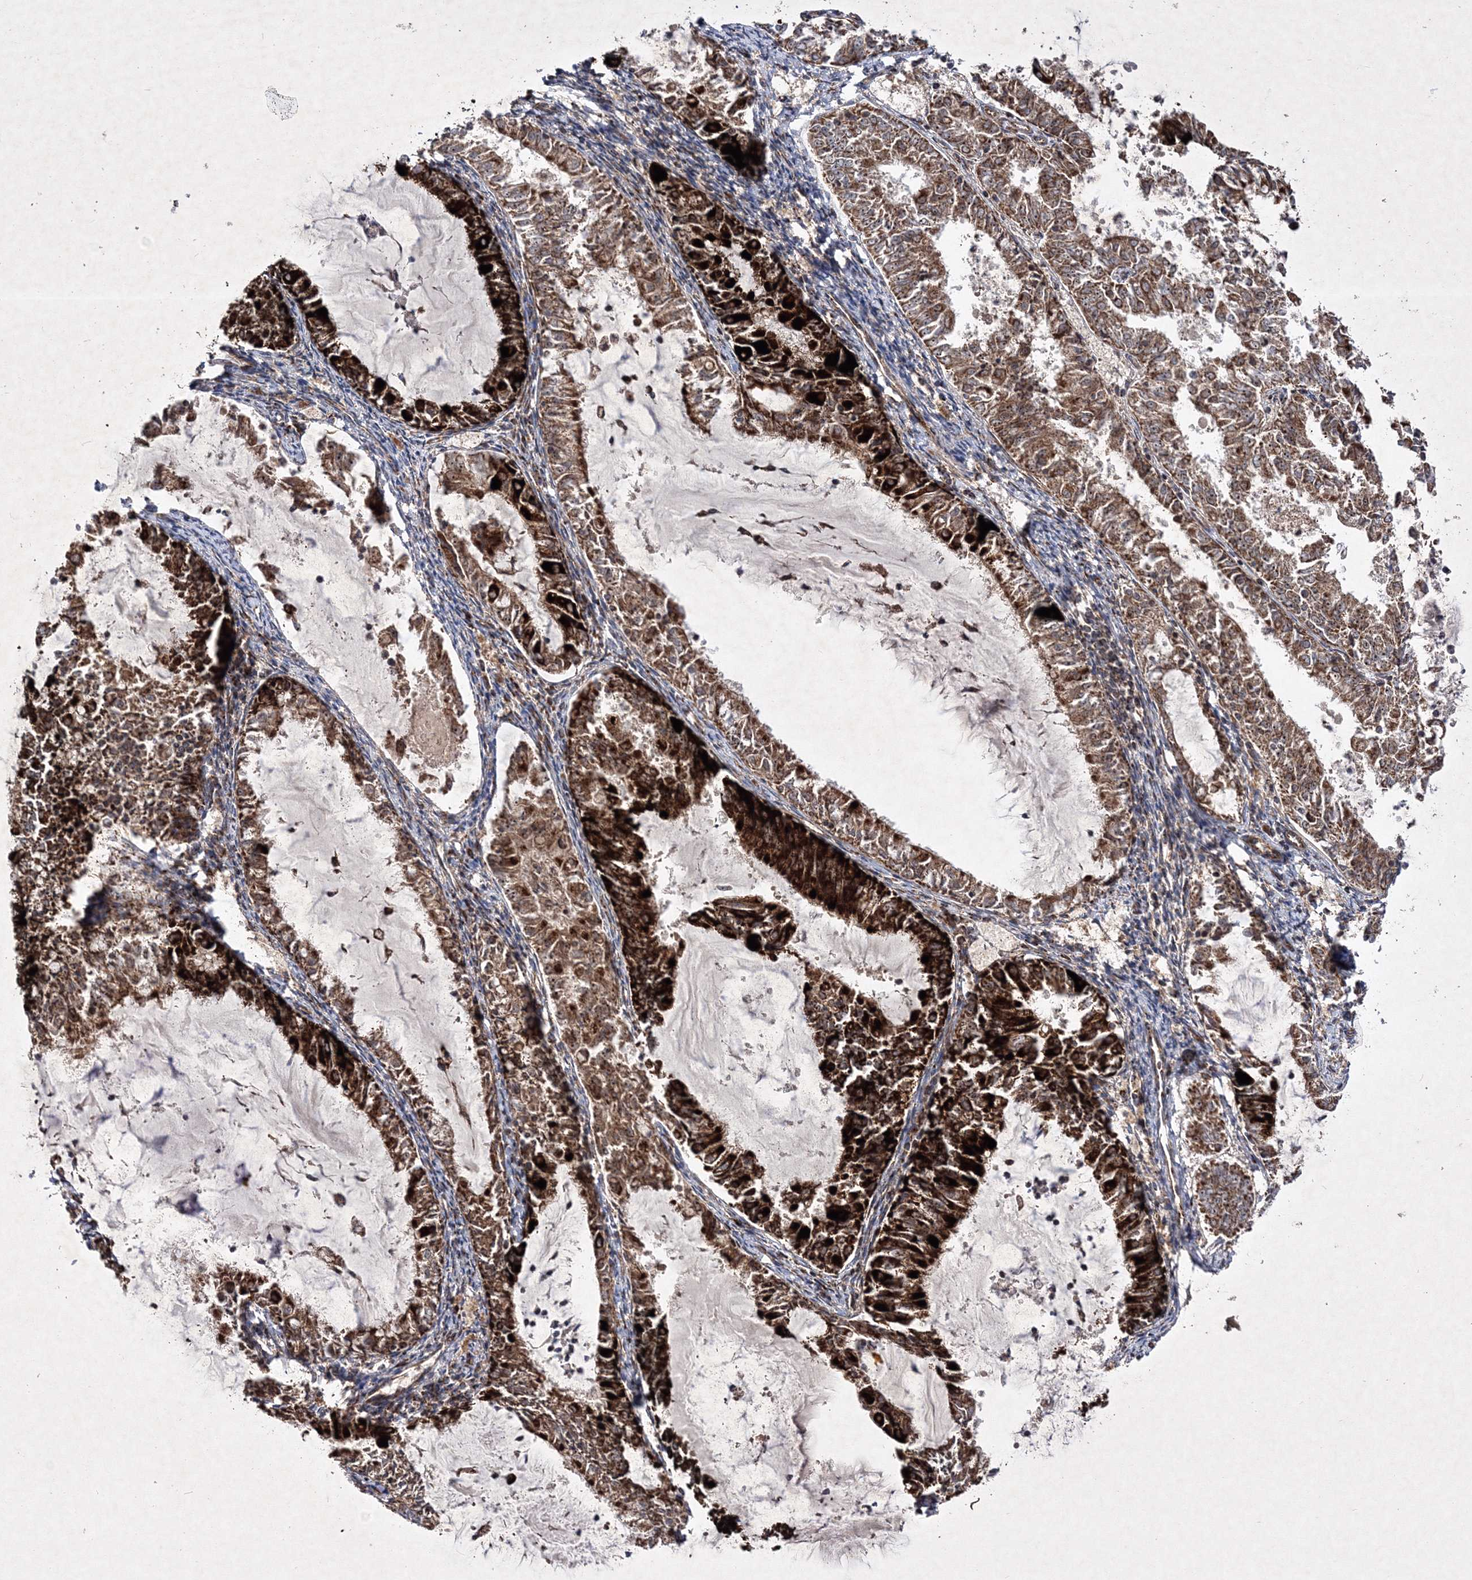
{"staining": {"intensity": "strong", "quantity": ">75%", "location": "cytoplasmic/membranous"}, "tissue": "endometrial cancer", "cell_type": "Tumor cells", "image_type": "cancer", "snomed": [{"axis": "morphology", "description": "Adenocarcinoma, NOS"}, {"axis": "topography", "description": "Endometrium"}], "caption": "IHC micrograph of neoplastic tissue: human adenocarcinoma (endometrial) stained using IHC demonstrates high levels of strong protein expression localized specifically in the cytoplasmic/membranous of tumor cells, appearing as a cytoplasmic/membranous brown color.", "gene": "SCRN3", "patient": {"sex": "female", "age": 57}}